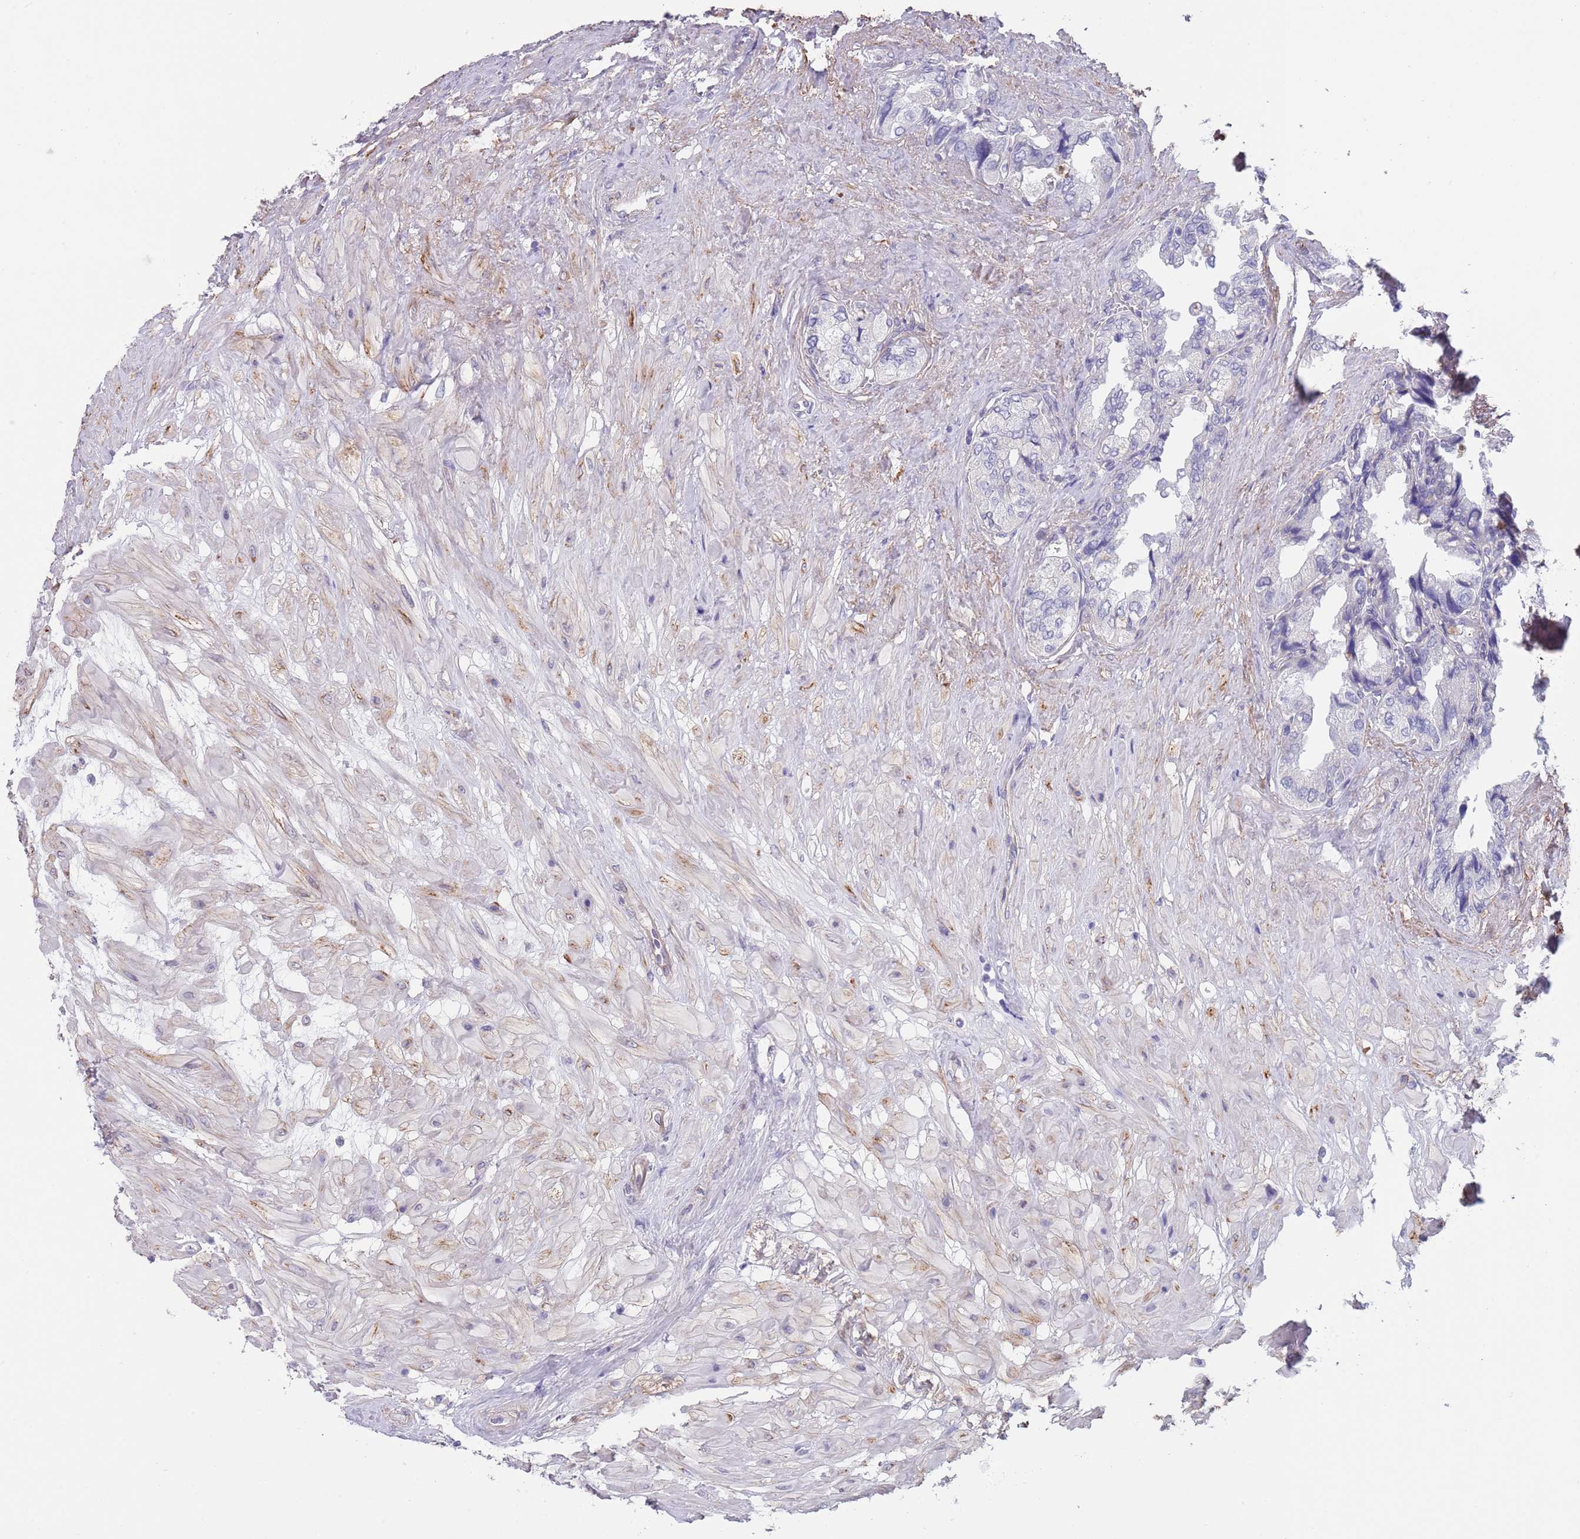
{"staining": {"intensity": "negative", "quantity": "none", "location": "none"}, "tissue": "seminal vesicle", "cell_type": "Glandular cells", "image_type": "normal", "snomed": [{"axis": "morphology", "description": "Normal tissue, NOS"}, {"axis": "topography", "description": "Seminal veicle"}, {"axis": "topography", "description": "Peripheral nerve tissue"}], "caption": "Immunohistochemistry (IHC) histopathology image of unremarkable seminal vesicle: human seminal vesicle stained with DAB displays no significant protein expression in glandular cells. (DAB immunohistochemistry (IHC), high magnification).", "gene": "RNF169", "patient": {"sex": "male", "age": 60}}